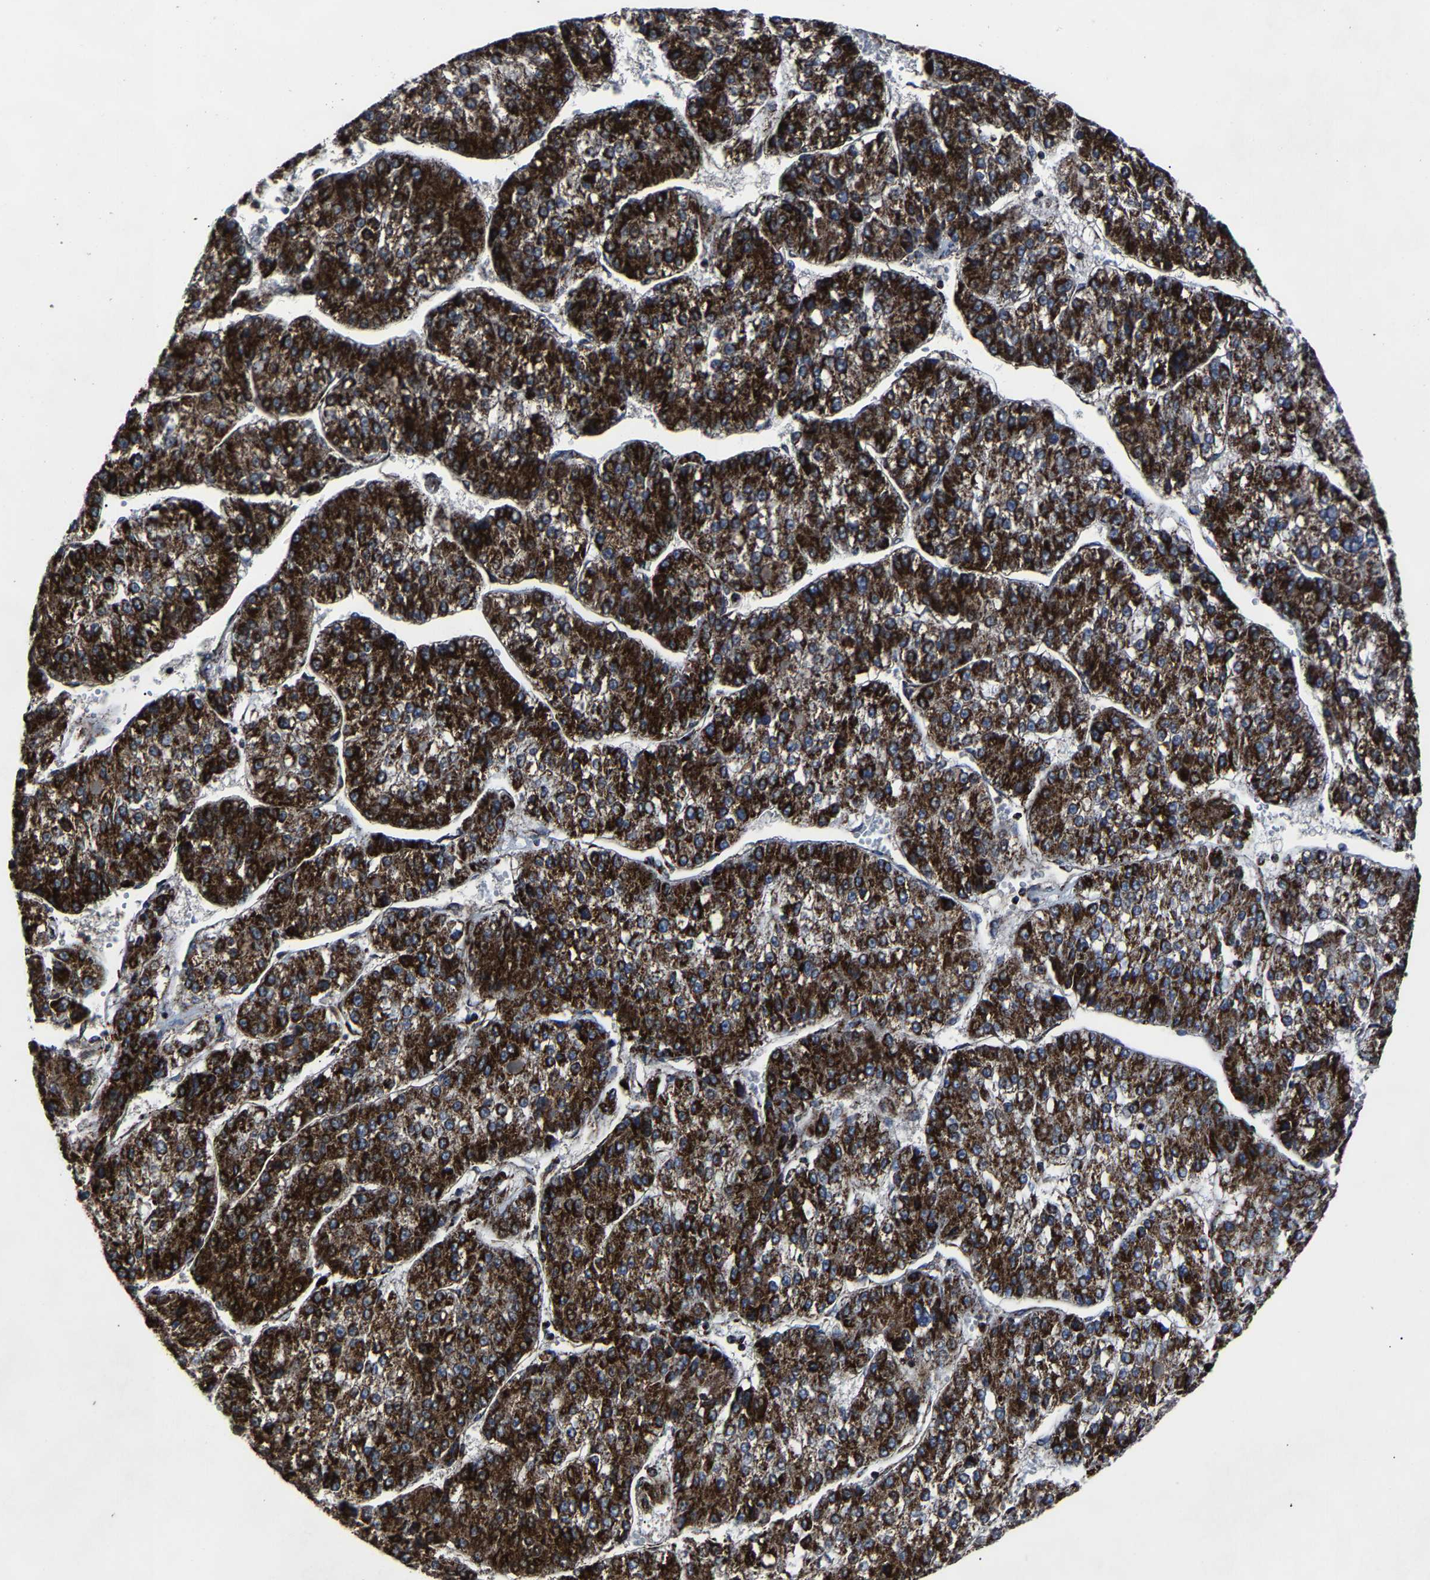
{"staining": {"intensity": "strong", "quantity": ">75%", "location": "cytoplasmic/membranous"}, "tissue": "liver cancer", "cell_type": "Tumor cells", "image_type": "cancer", "snomed": [{"axis": "morphology", "description": "Carcinoma, Hepatocellular, NOS"}, {"axis": "topography", "description": "Liver"}], "caption": "DAB immunohistochemical staining of liver cancer shows strong cytoplasmic/membranous protein expression in approximately >75% of tumor cells.", "gene": "NDUFV3", "patient": {"sex": "female", "age": 73}}